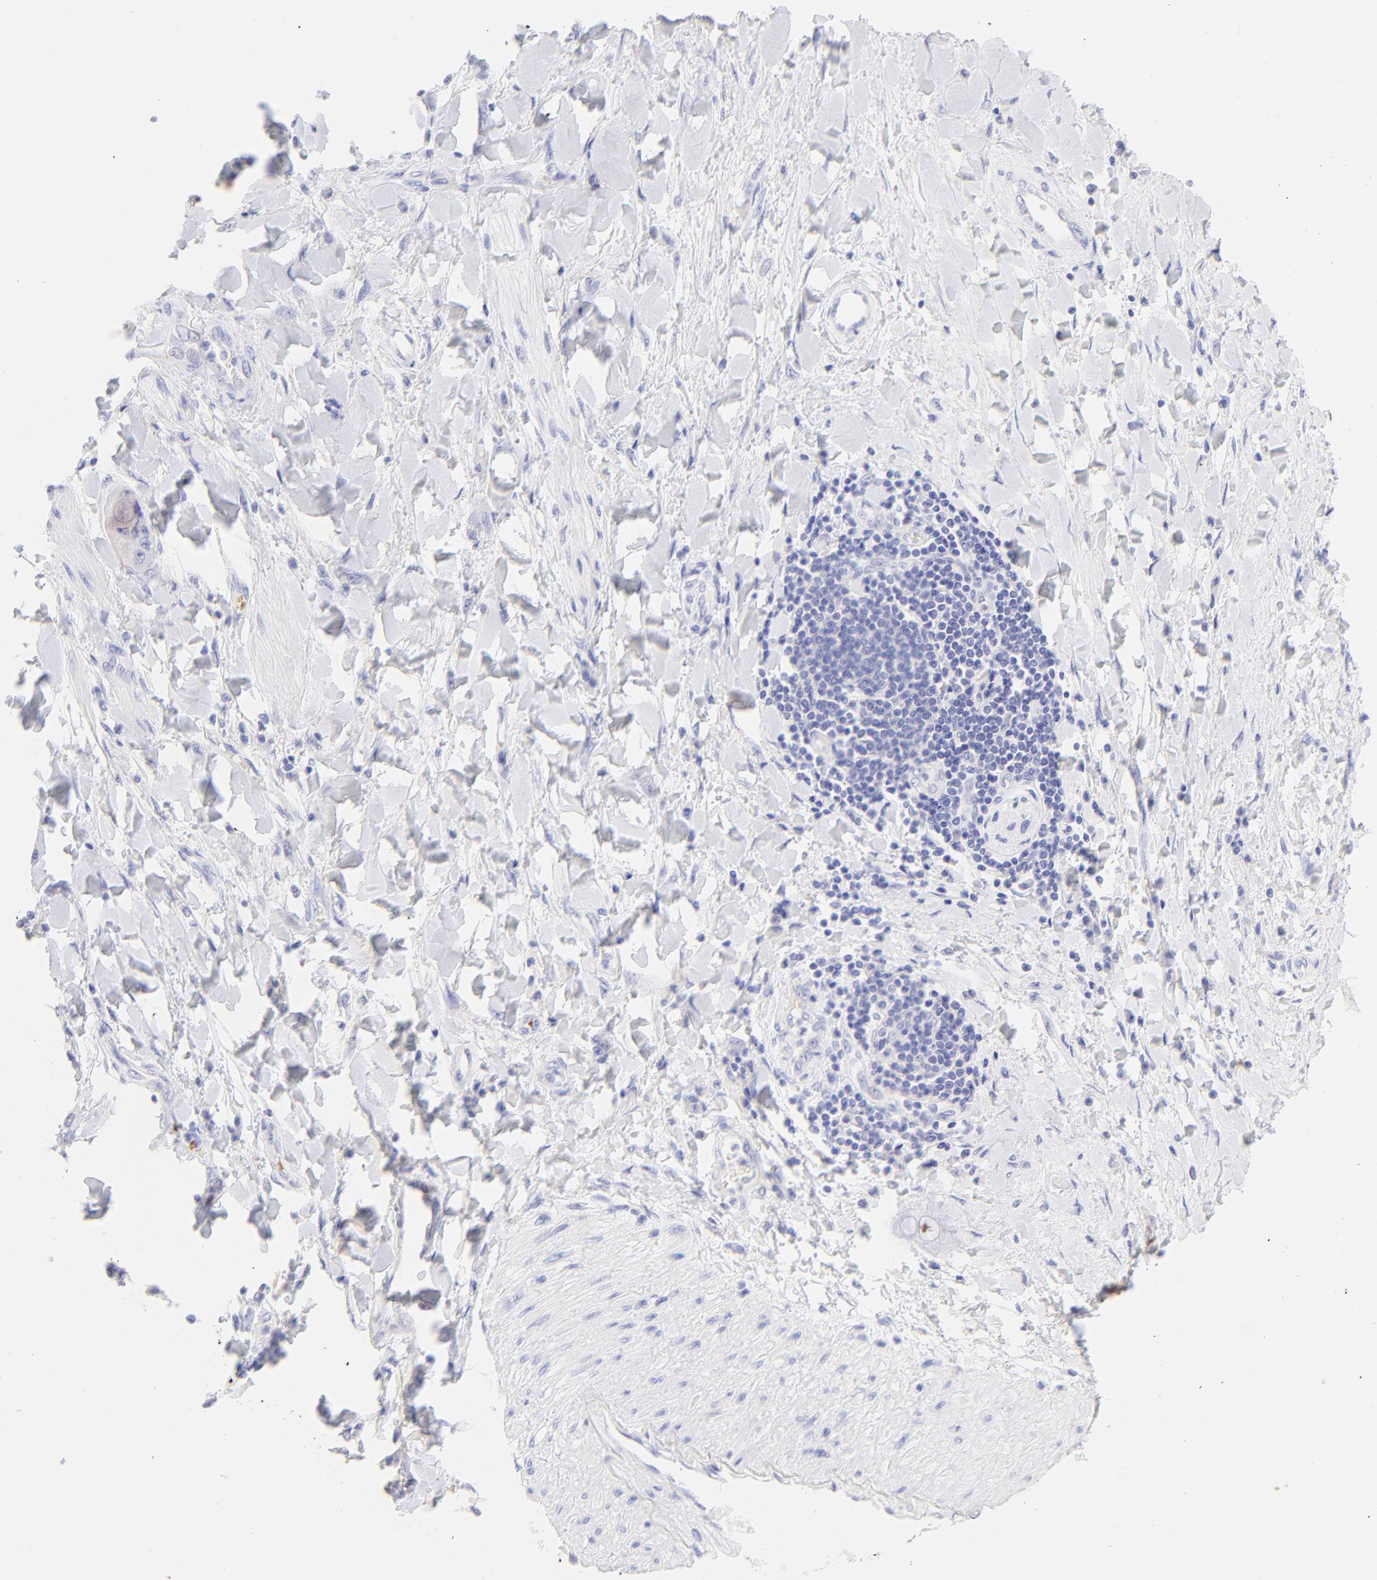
{"staining": {"intensity": "negative", "quantity": "none", "location": "none"}, "tissue": "adipose tissue", "cell_type": "Adipocytes", "image_type": "normal", "snomed": [{"axis": "morphology", "description": "Normal tissue, NOS"}, {"axis": "morphology", "description": "Cholangiocarcinoma"}, {"axis": "topography", "description": "Liver"}, {"axis": "topography", "description": "Peripheral nerve tissue"}], "caption": "Immunohistochemistry histopathology image of normal human adipose tissue stained for a protein (brown), which exhibits no staining in adipocytes.", "gene": "FRMPD3", "patient": {"sex": "male", "age": 50}}